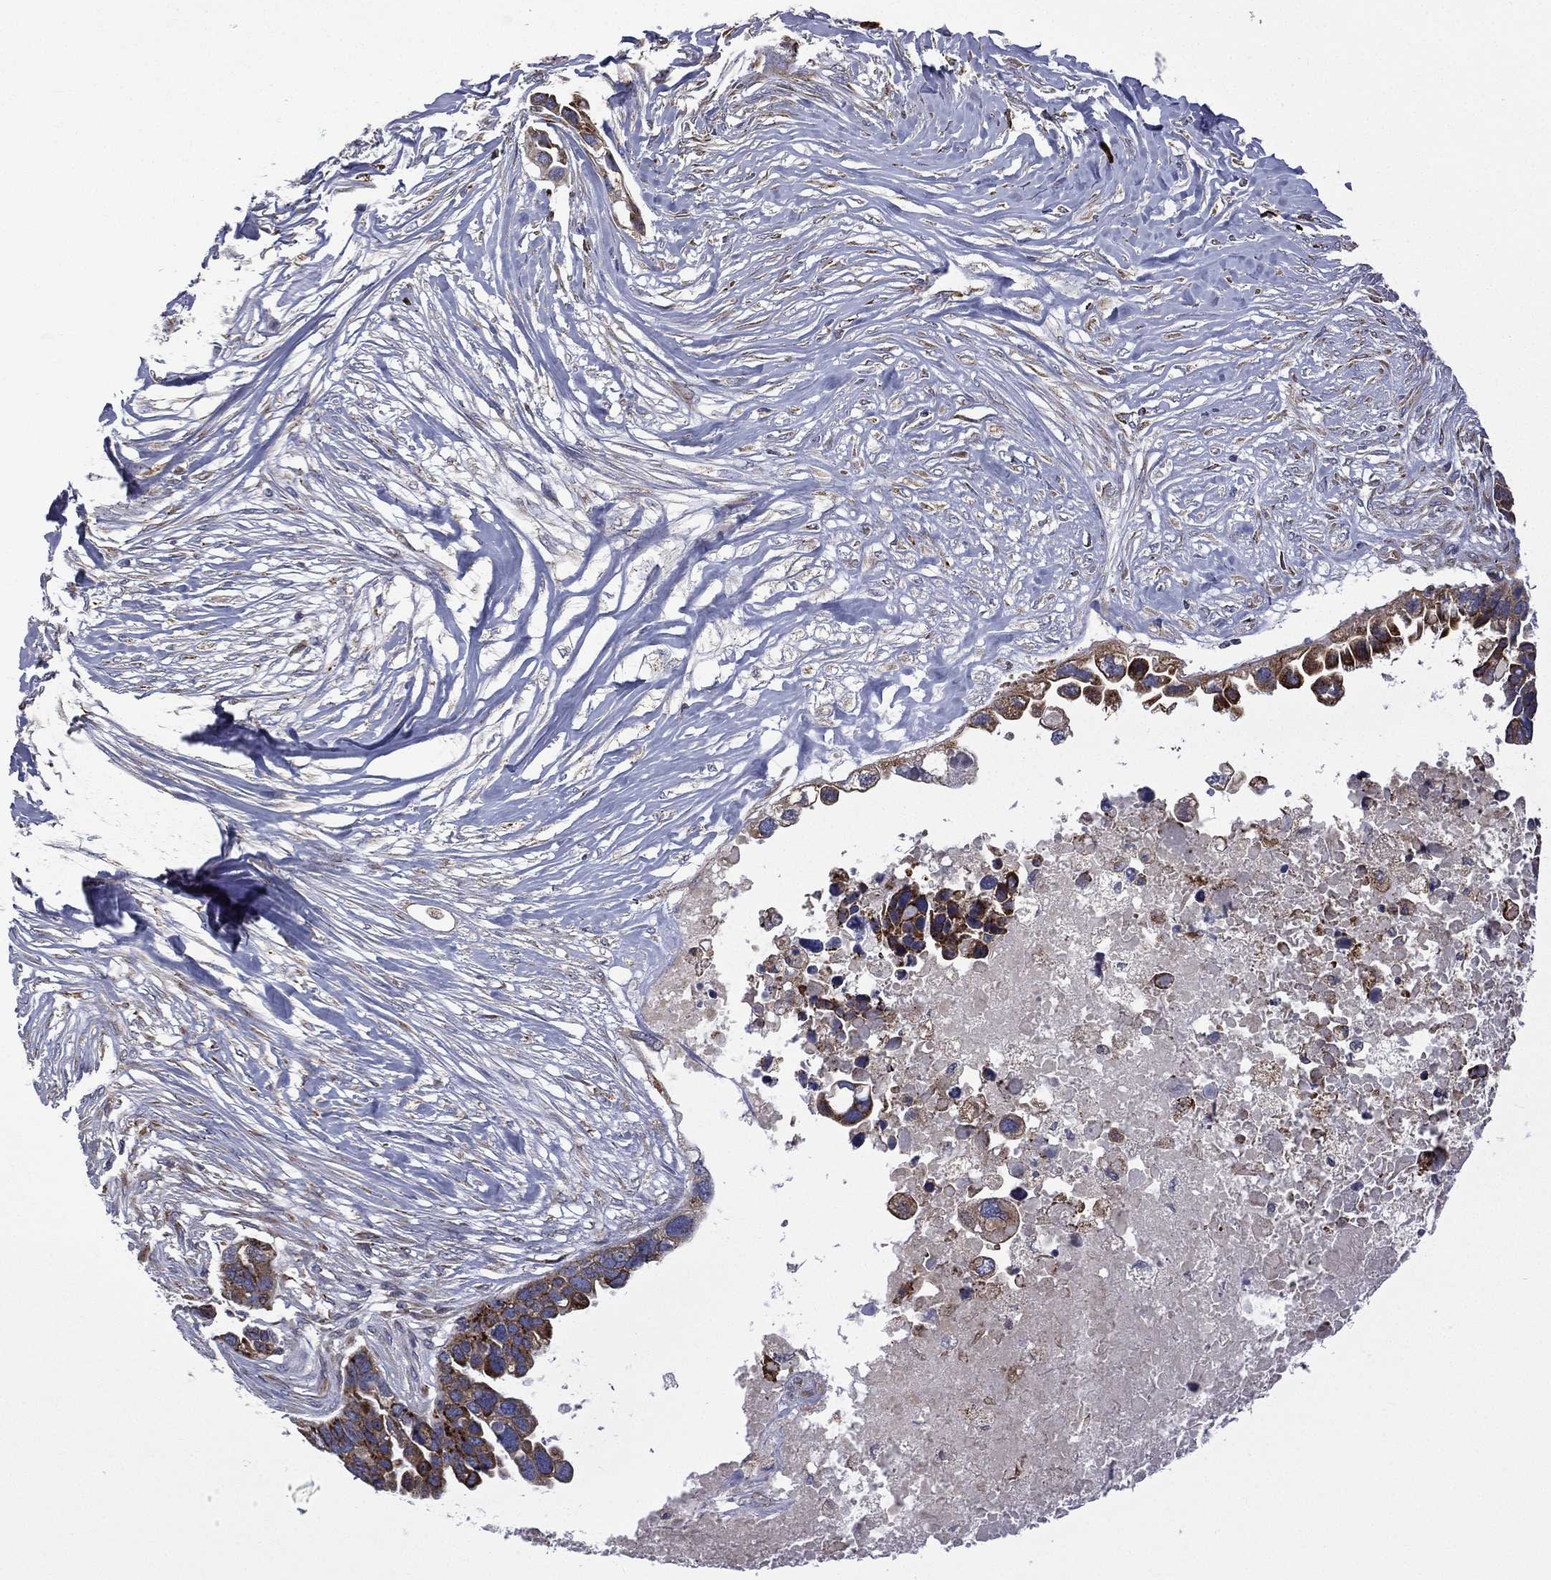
{"staining": {"intensity": "strong", "quantity": ">75%", "location": "cytoplasmic/membranous"}, "tissue": "ovarian cancer", "cell_type": "Tumor cells", "image_type": "cancer", "snomed": [{"axis": "morphology", "description": "Cystadenocarcinoma, serous, NOS"}, {"axis": "topography", "description": "Ovary"}], "caption": "Immunohistochemistry (IHC) (DAB) staining of ovarian serous cystadenocarcinoma shows strong cytoplasmic/membranous protein expression in about >75% of tumor cells. The protein is stained brown, and the nuclei are stained in blue (DAB (3,3'-diaminobenzidine) IHC with brightfield microscopy, high magnification).", "gene": "C20orf96", "patient": {"sex": "female", "age": 54}}